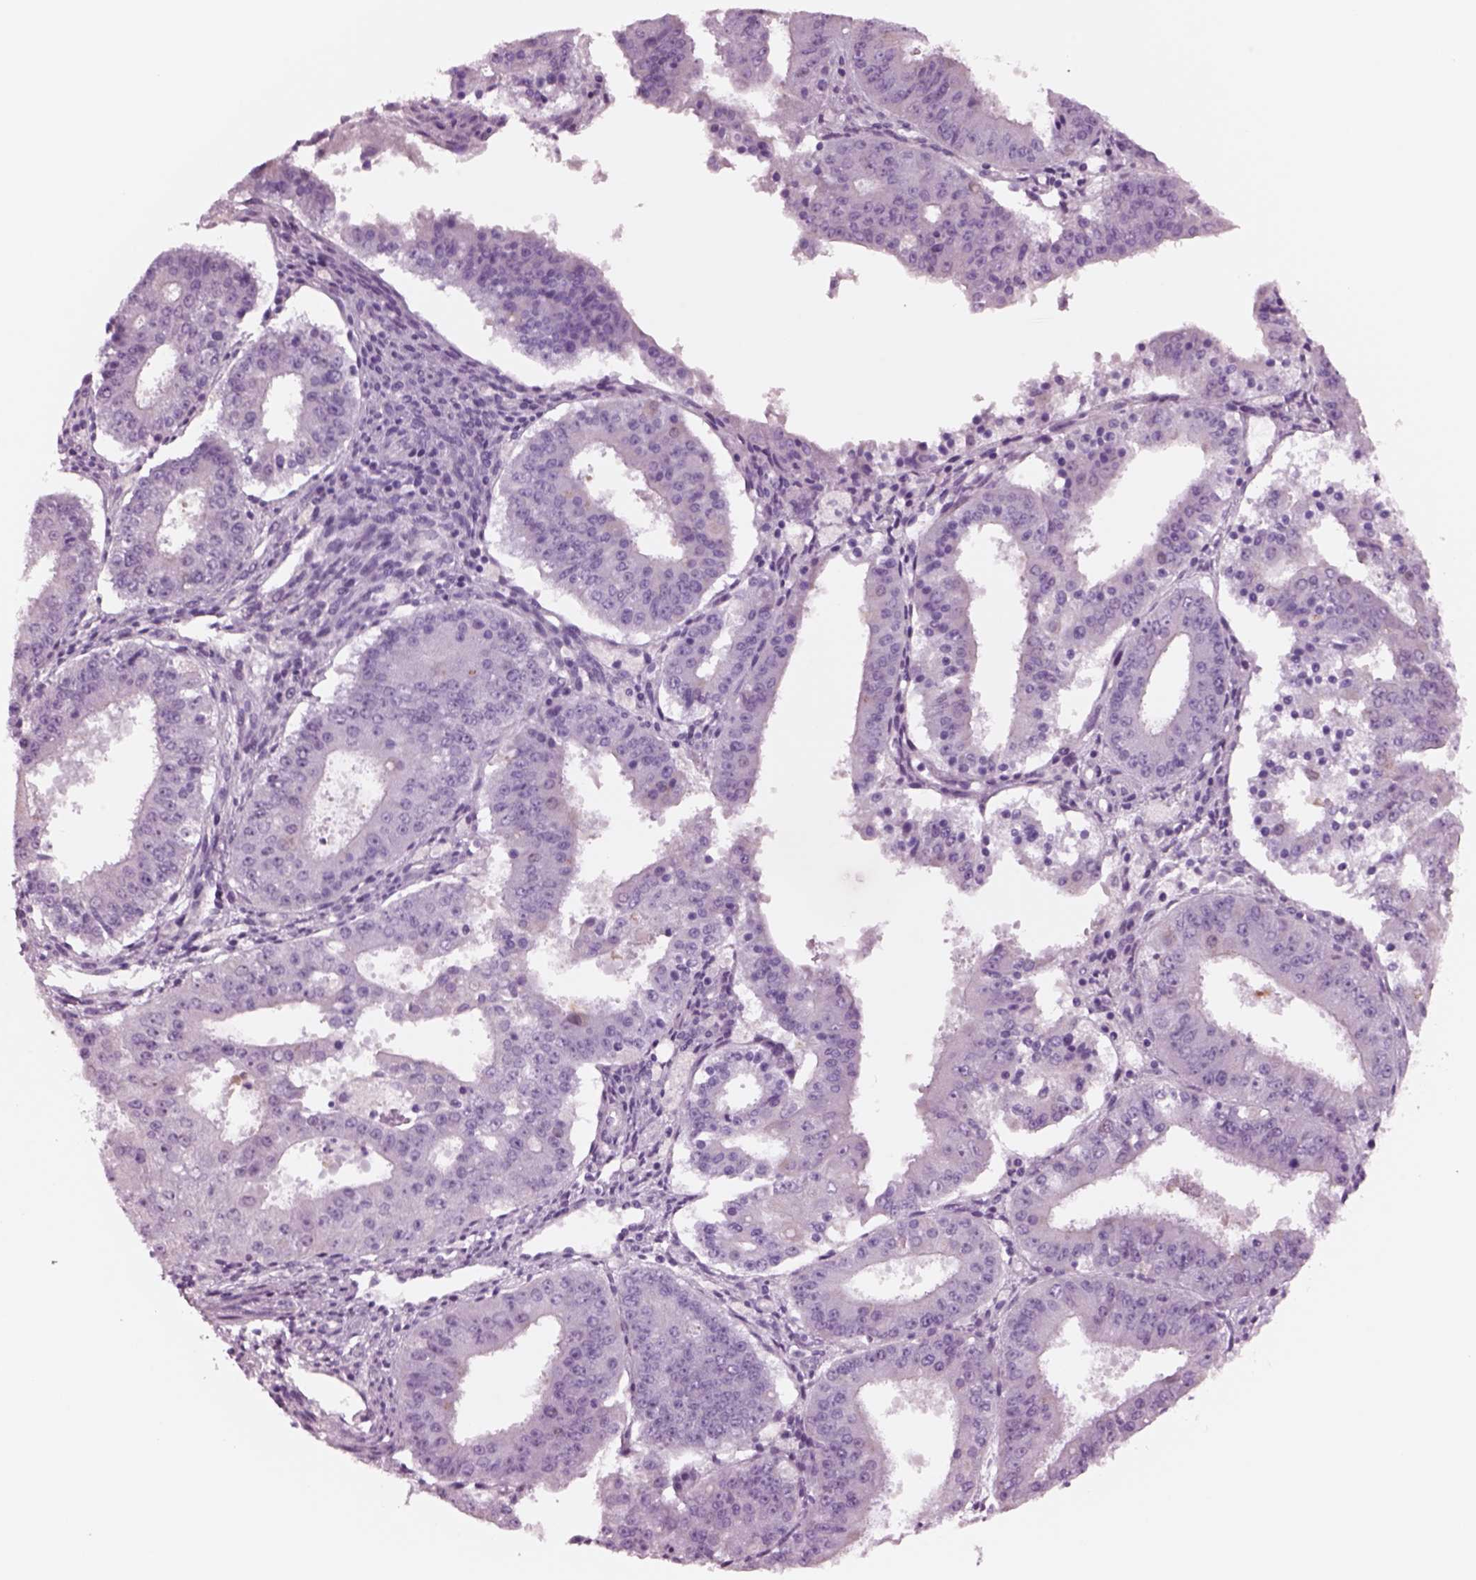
{"staining": {"intensity": "negative", "quantity": "none", "location": "none"}, "tissue": "ovarian cancer", "cell_type": "Tumor cells", "image_type": "cancer", "snomed": [{"axis": "morphology", "description": "Carcinoma, endometroid"}, {"axis": "topography", "description": "Ovary"}], "caption": "DAB (3,3'-diaminobenzidine) immunohistochemical staining of human endometroid carcinoma (ovarian) shows no significant positivity in tumor cells.", "gene": "NMRK2", "patient": {"sex": "female", "age": 42}}